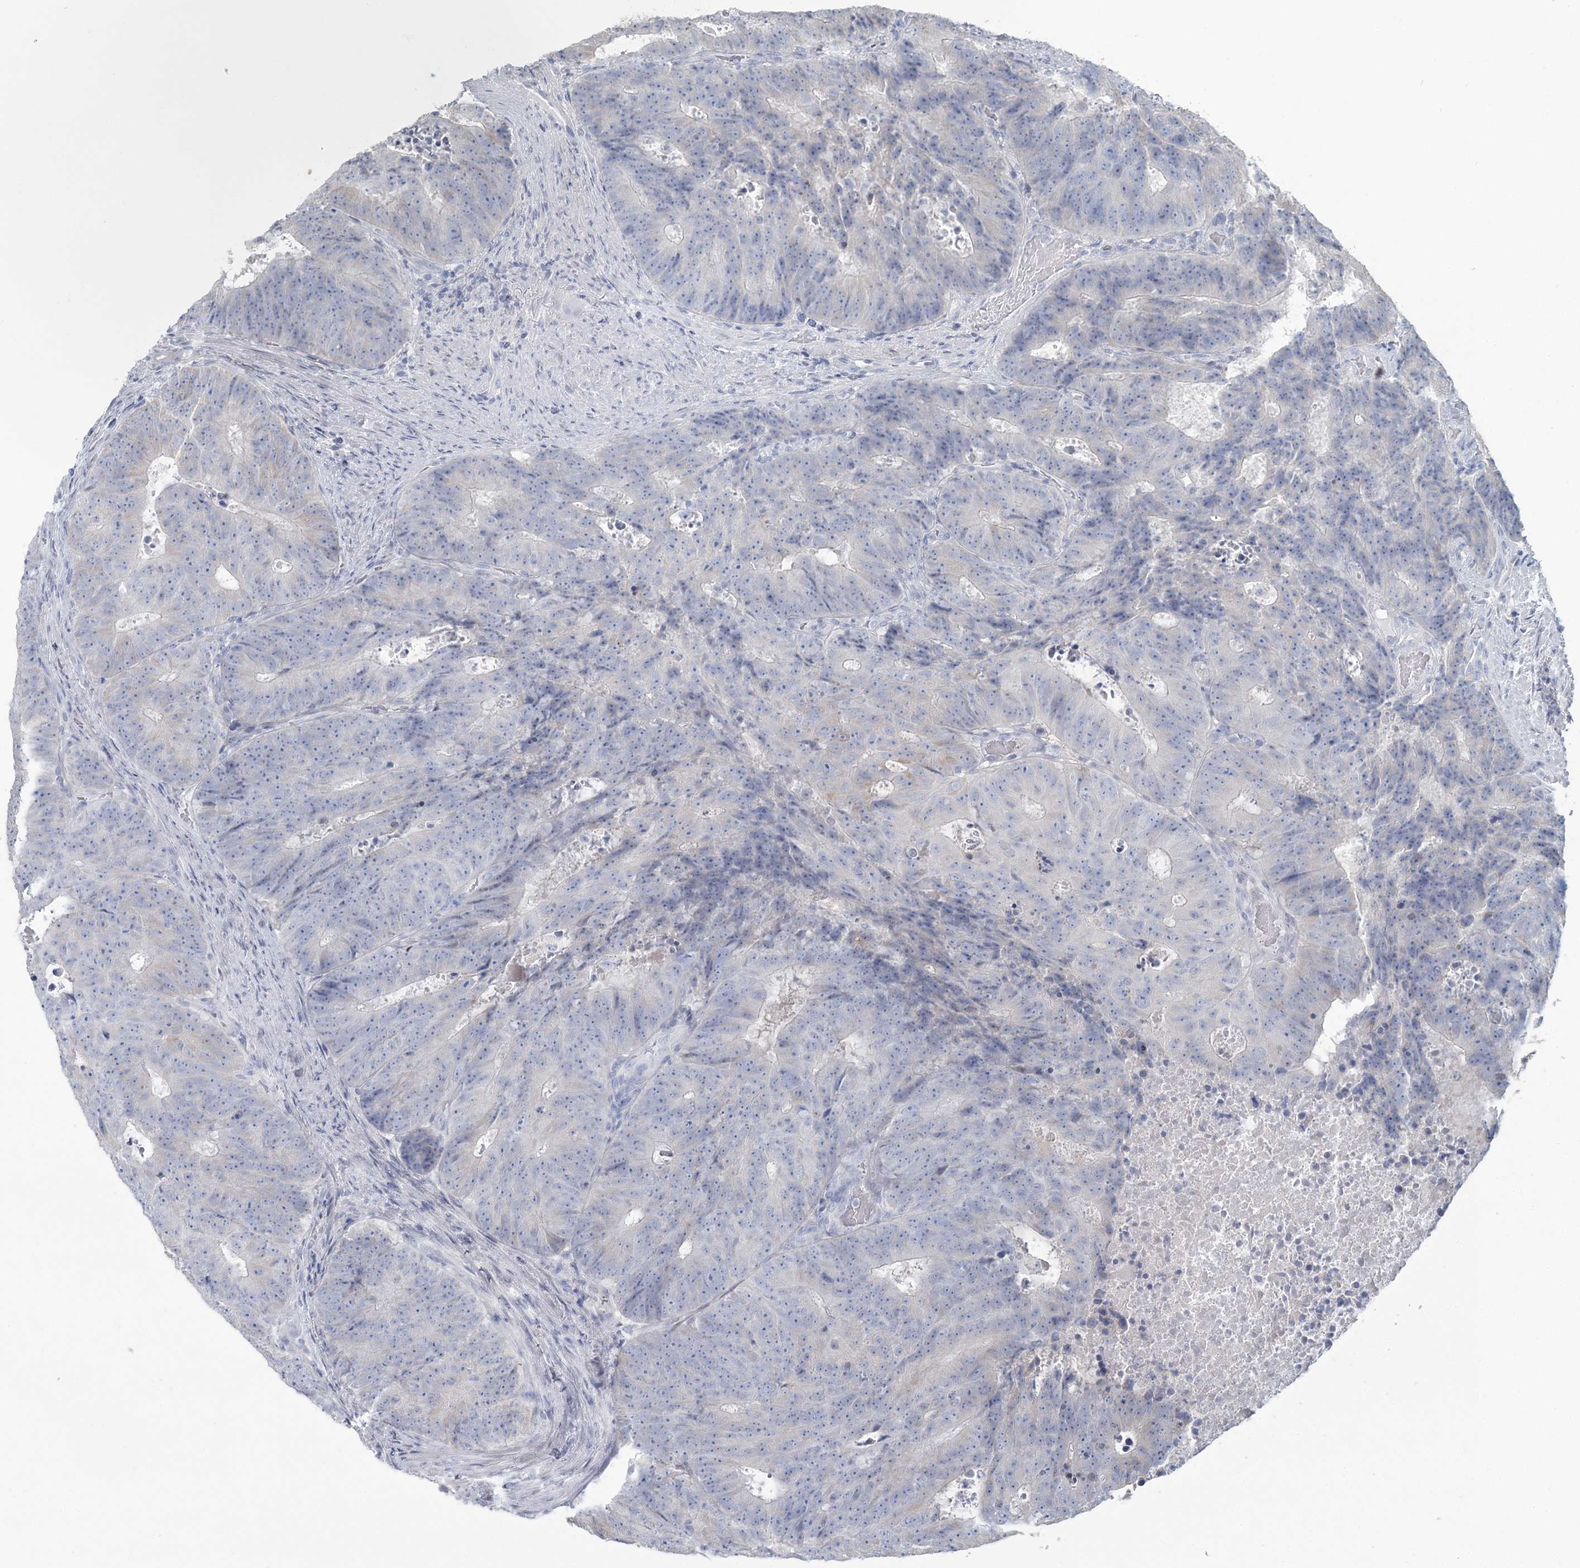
{"staining": {"intensity": "negative", "quantity": "none", "location": "none"}, "tissue": "colorectal cancer", "cell_type": "Tumor cells", "image_type": "cancer", "snomed": [{"axis": "morphology", "description": "Adenocarcinoma, NOS"}, {"axis": "topography", "description": "Colon"}], "caption": "A micrograph of colorectal cancer stained for a protein exhibits no brown staining in tumor cells.", "gene": "CMBL", "patient": {"sex": "male", "age": 87}}